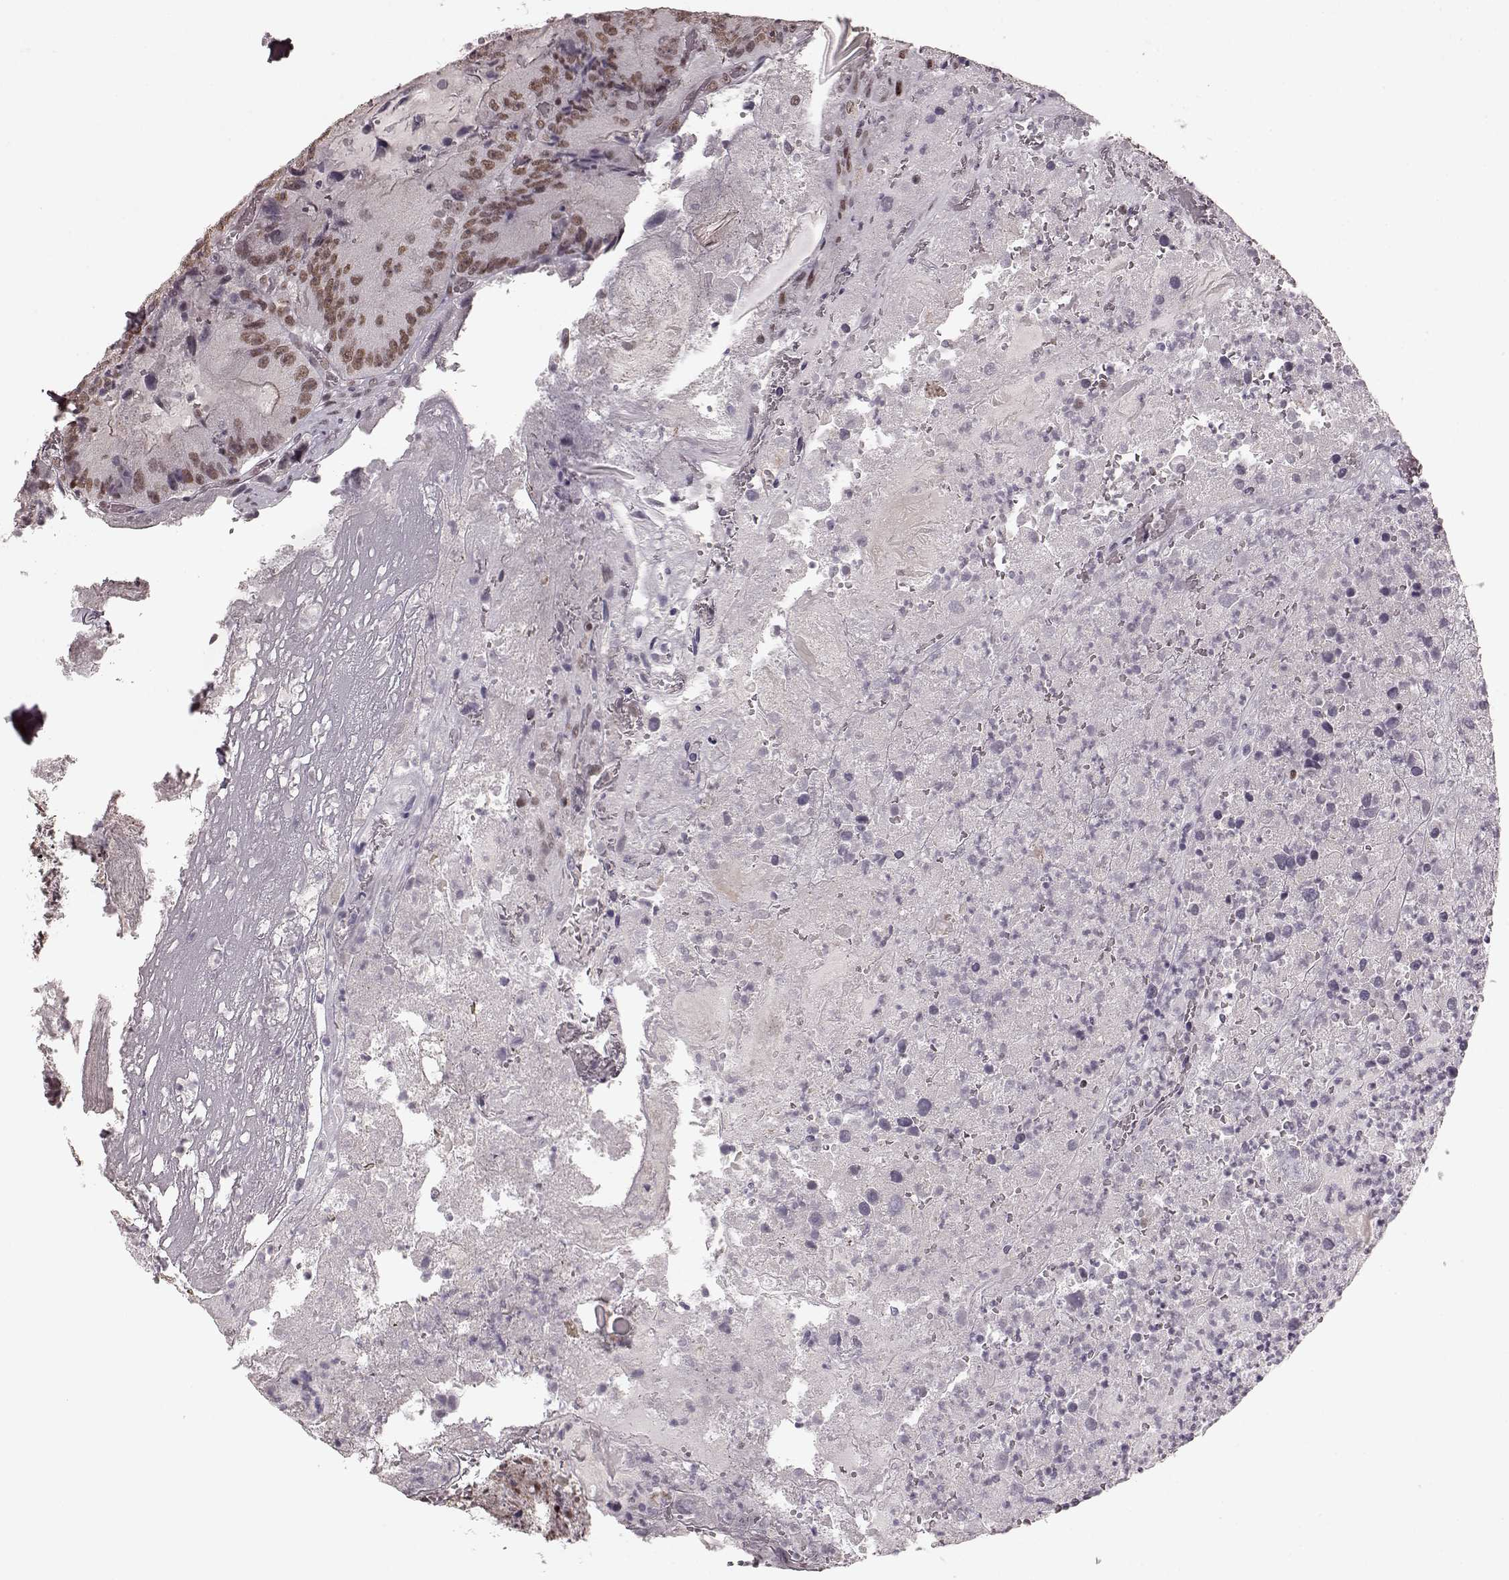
{"staining": {"intensity": "moderate", "quantity": ">75%", "location": "nuclear"}, "tissue": "colorectal cancer", "cell_type": "Tumor cells", "image_type": "cancer", "snomed": [{"axis": "morphology", "description": "Adenocarcinoma, NOS"}, {"axis": "topography", "description": "Colon"}], "caption": "Tumor cells display moderate nuclear staining in about >75% of cells in colorectal cancer (adenocarcinoma).", "gene": "NR2C1", "patient": {"sex": "female", "age": 86}}